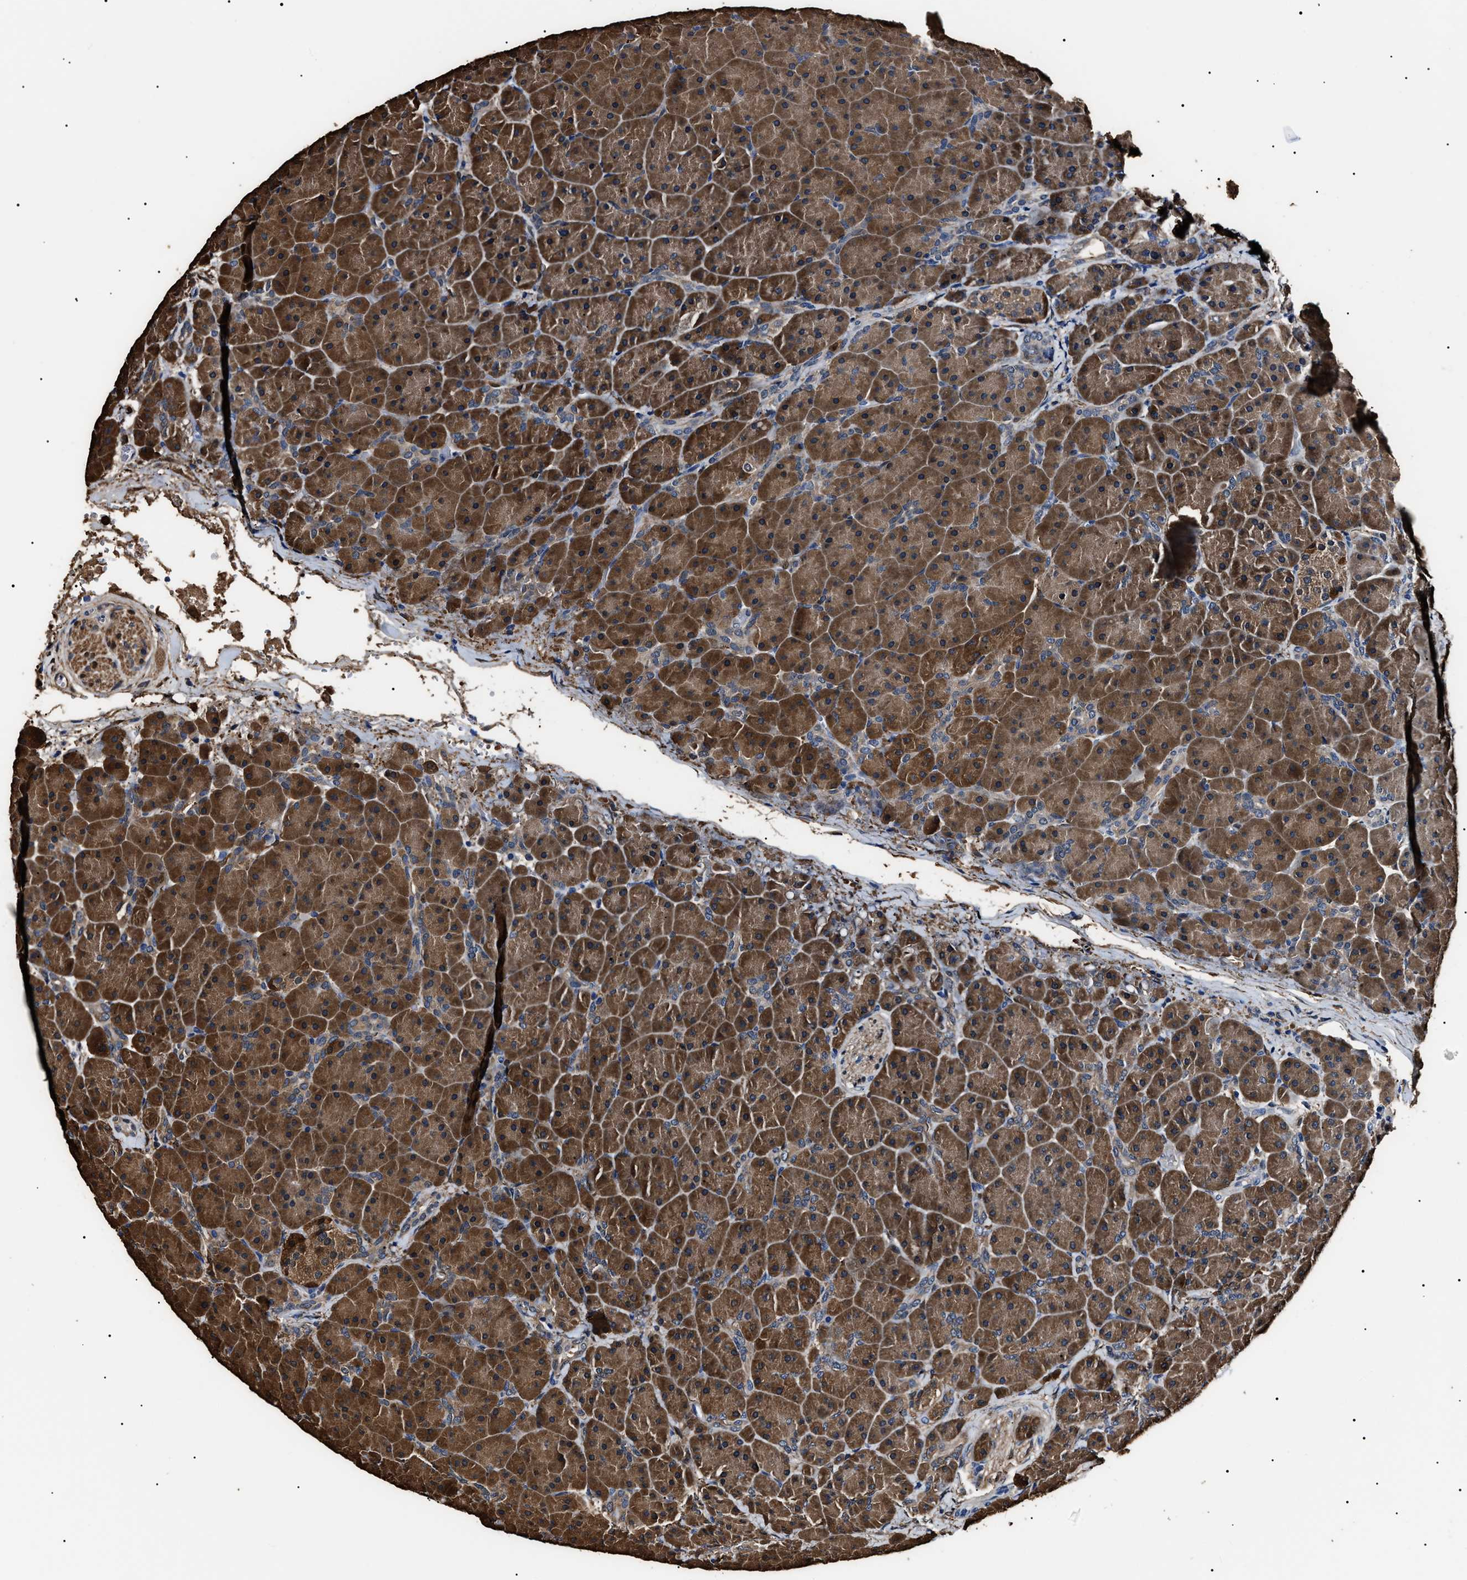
{"staining": {"intensity": "moderate", "quantity": ">75%", "location": "cytoplasmic/membranous"}, "tissue": "pancreas", "cell_type": "Exocrine glandular cells", "image_type": "normal", "snomed": [{"axis": "morphology", "description": "Normal tissue, NOS"}, {"axis": "topography", "description": "Pancreas"}], "caption": "Pancreas stained for a protein (brown) displays moderate cytoplasmic/membranous positive staining in approximately >75% of exocrine glandular cells.", "gene": "ALDH1A1", "patient": {"sex": "male", "age": 66}}